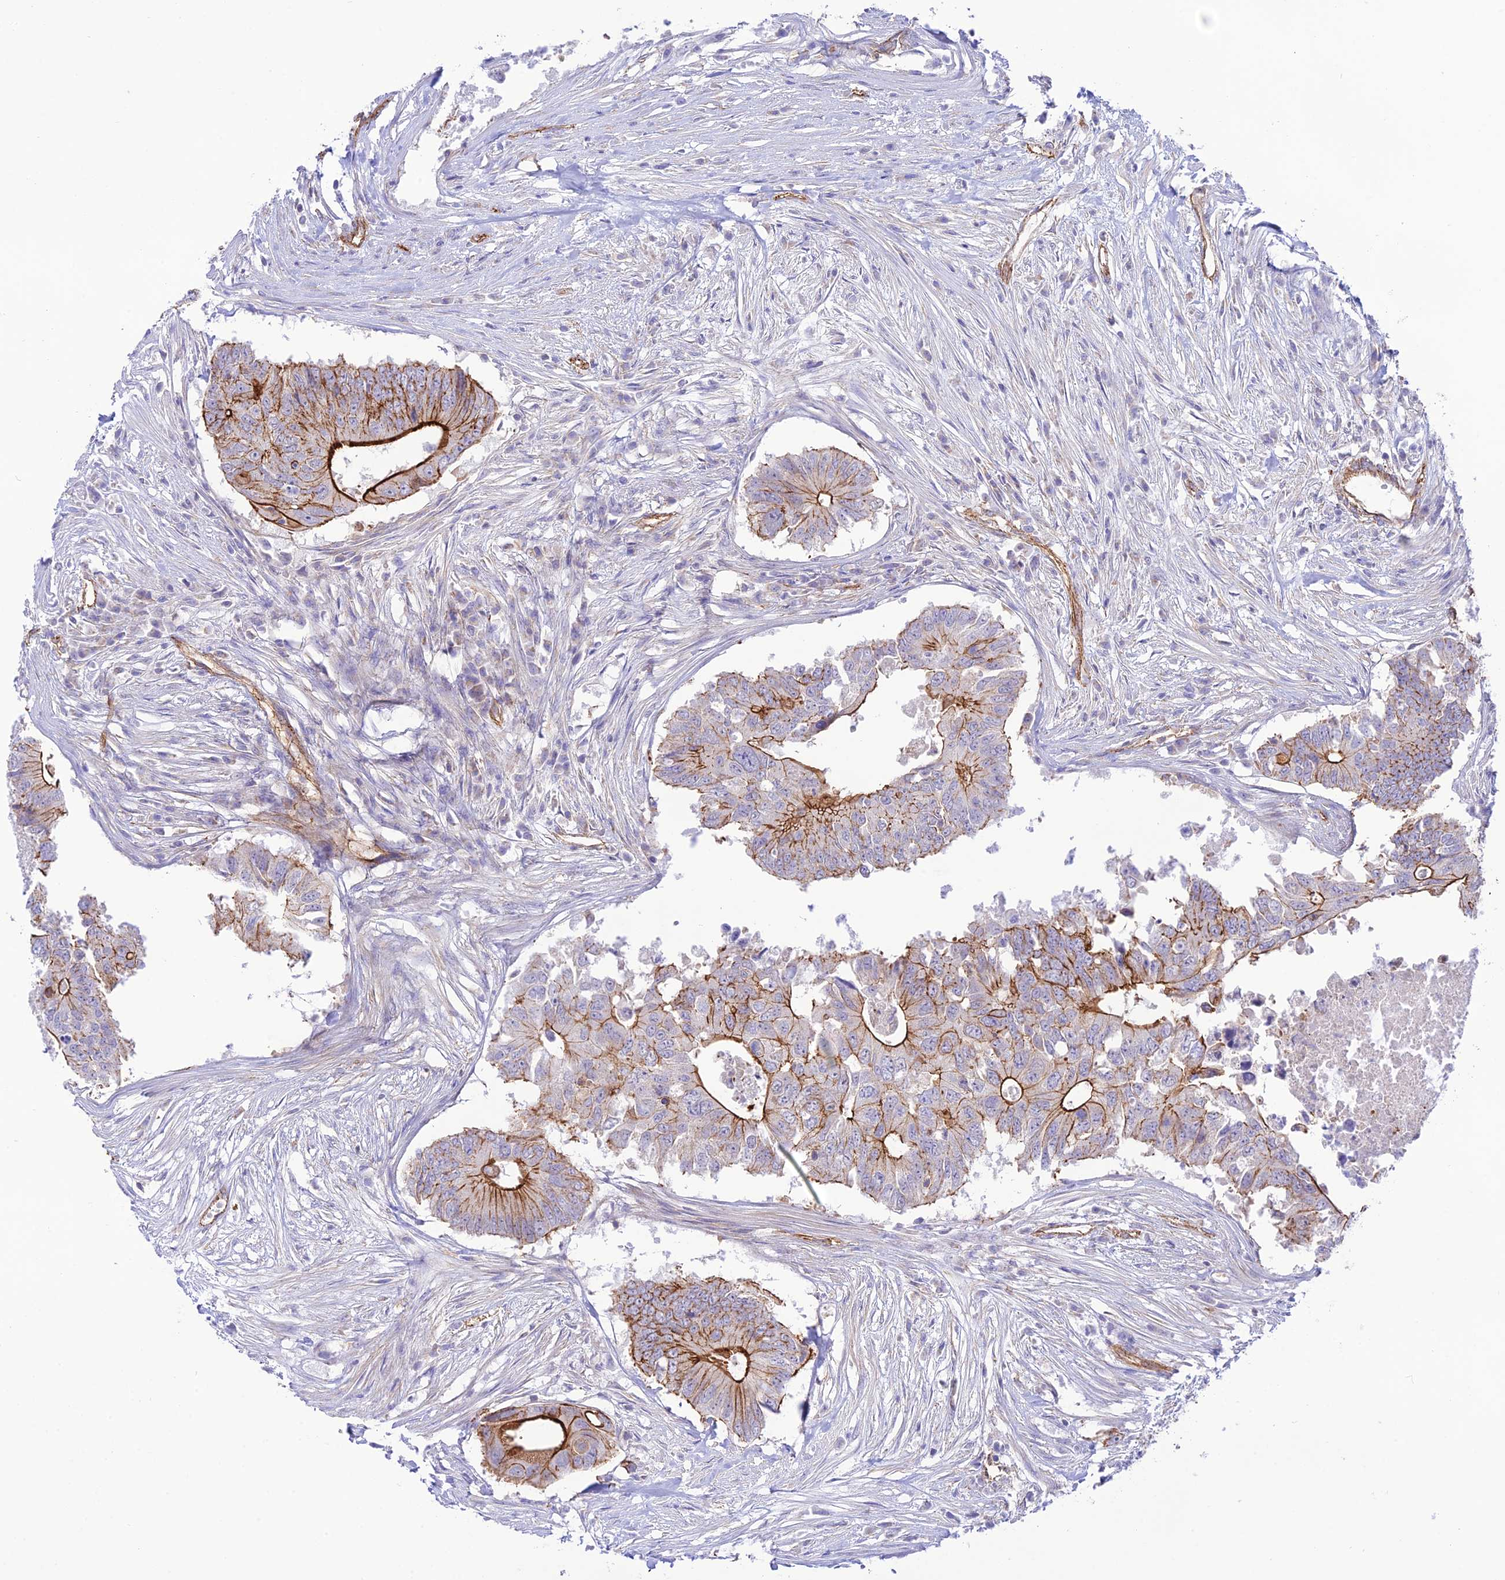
{"staining": {"intensity": "strong", "quantity": "<25%", "location": "cytoplasmic/membranous"}, "tissue": "colorectal cancer", "cell_type": "Tumor cells", "image_type": "cancer", "snomed": [{"axis": "morphology", "description": "Adenocarcinoma, NOS"}, {"axis": "topography", "description": "Colon"}], "caption": "Immunohistochemical staining of human colorectal adenocarcinoma exhibits medium levels of strong cytoplasmic/membranous expression in about <25% of tumor cells. The staining is performed using DAB (3,3'-diaminobenzidine) brown chromogen to label protein expression. The nuclei are counter-stained blue using hematoxylin.", "gene": "YPEL5", "patient": {"sex": "male", "age": 71}}